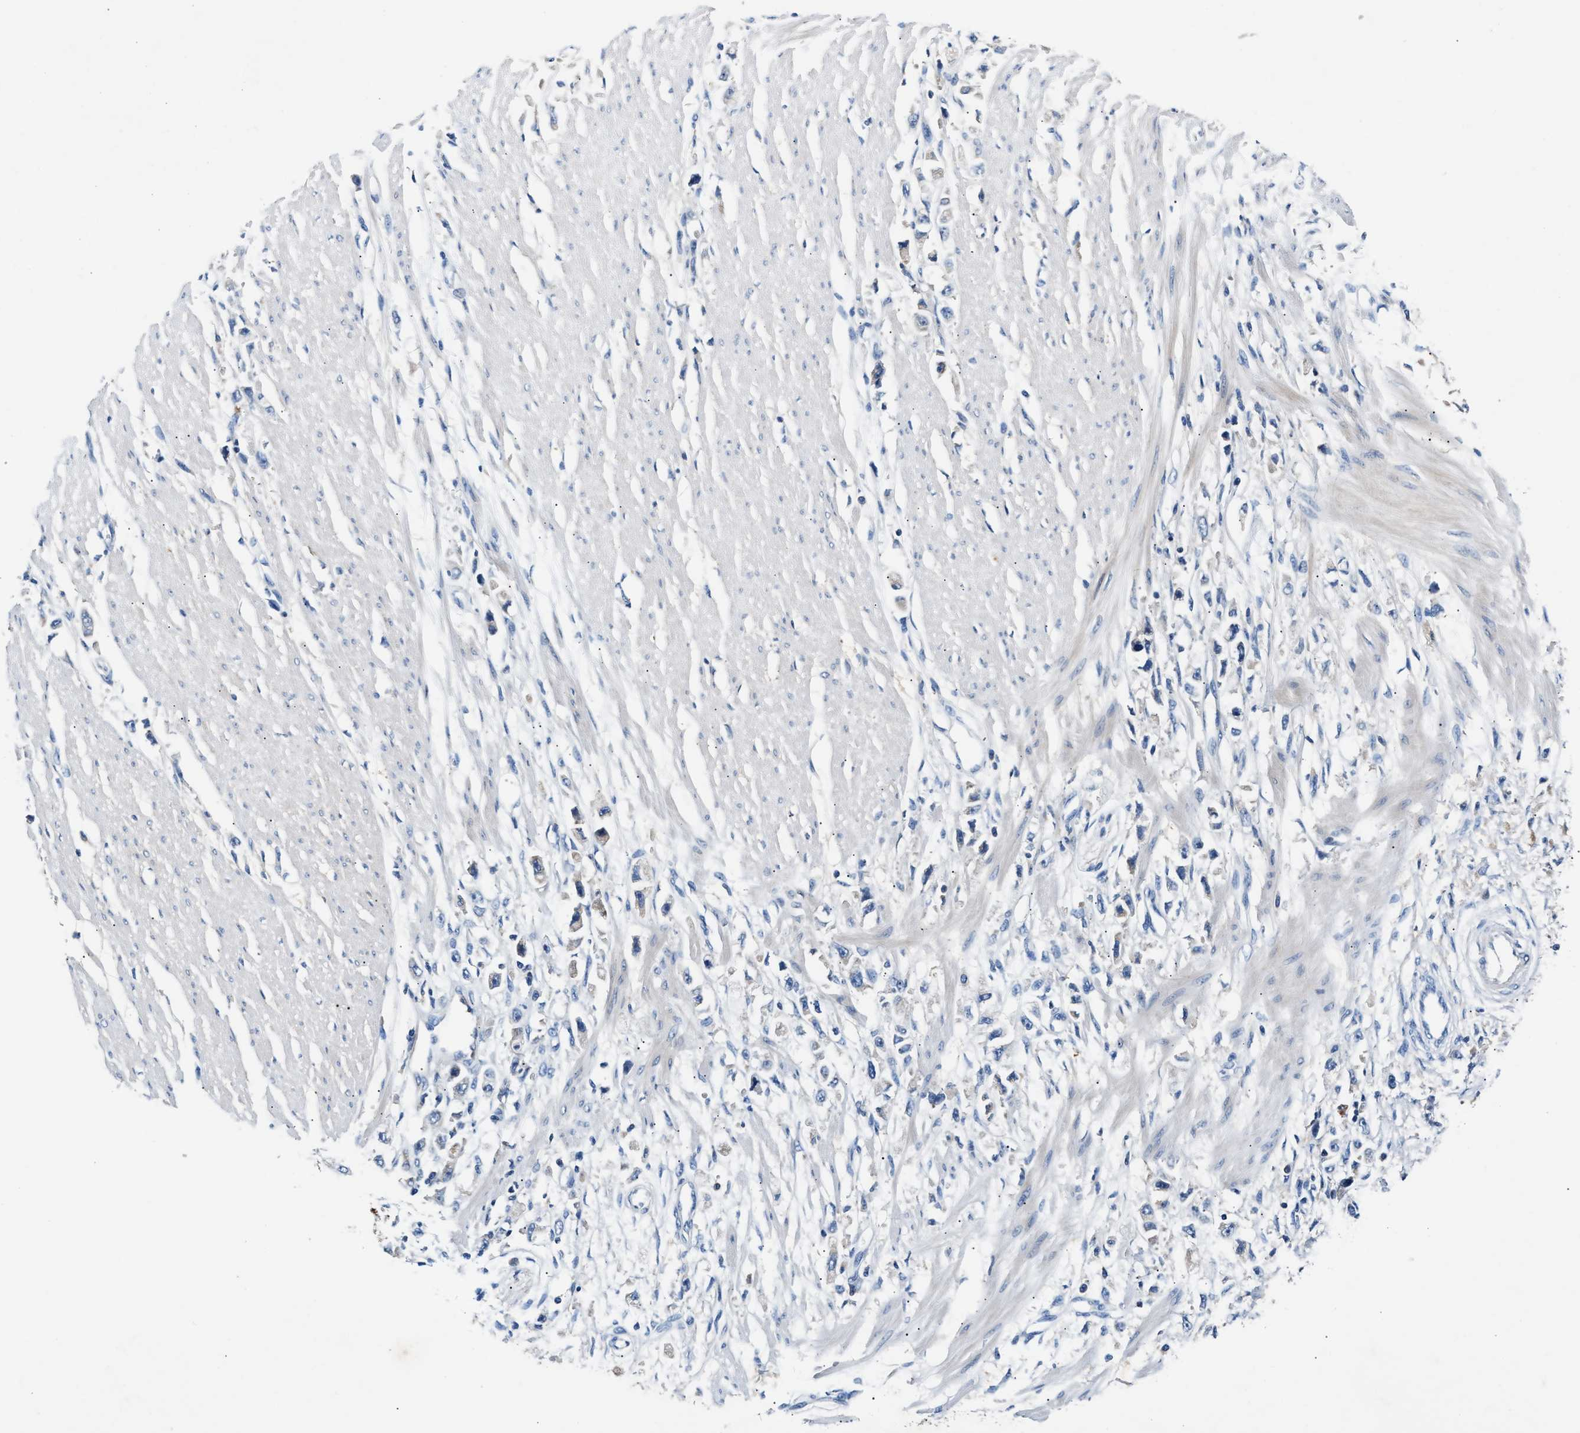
{"staining": {"intensity": "negative", "quantity": "none", "location": "none"}, "tissue": "stomach cancer", "cell_type": "Tumor cells", "image_type": "cancer", "snomed": [{"axis": "morphology", "description": "Adenocarcinoma, NOS"}, {"axis": "topography", "description": "Stomach"}], "caption": "The micrograph demonstrates no significant positivity in tumor cells of stomach cancer (adenocarcinoma).", "gene": "TUT7", "patient": {"sex": "female", "age": 59}}